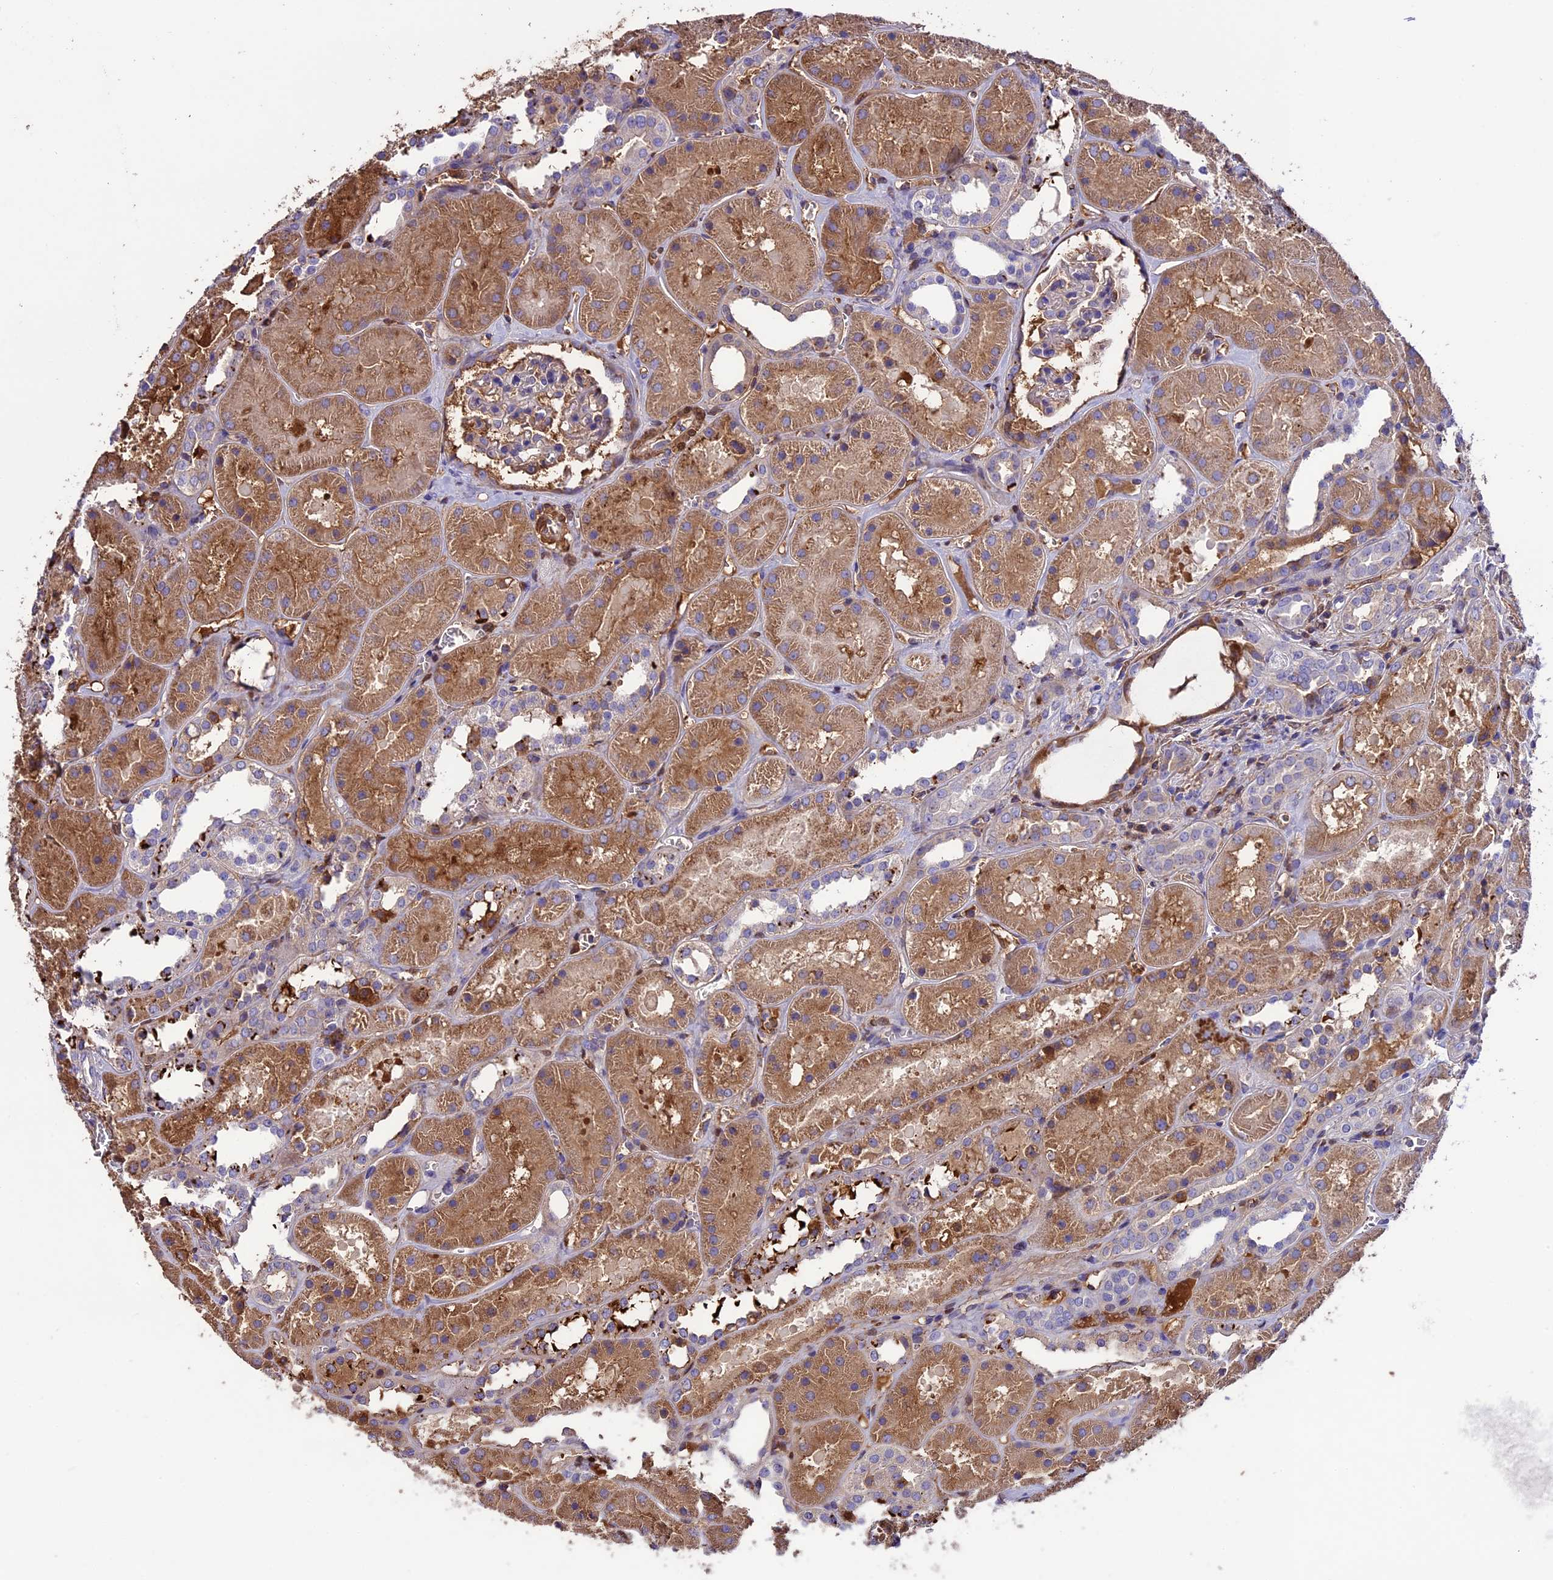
{"staining": {"intensity": "weak", "quantity": "25%-75%", "location": "cytoplasmic/membranous"}, "tissue": "kidney", "cell_type": "Cells in glomeruli", "image_type": "normal", "snomed": [{"axis": "morphology", "description": "Normal tissue, NOS"}, {"axis": "topography", "description": "Kidney"}], "caption": "This is an image of IHC staining of unremarkable kidney, which shows weak staining in the cytoplasmic/membranous of cells in glomeruli.", "gene": "TCP11L2", "patient": {"sex": "female", "age": 41}}